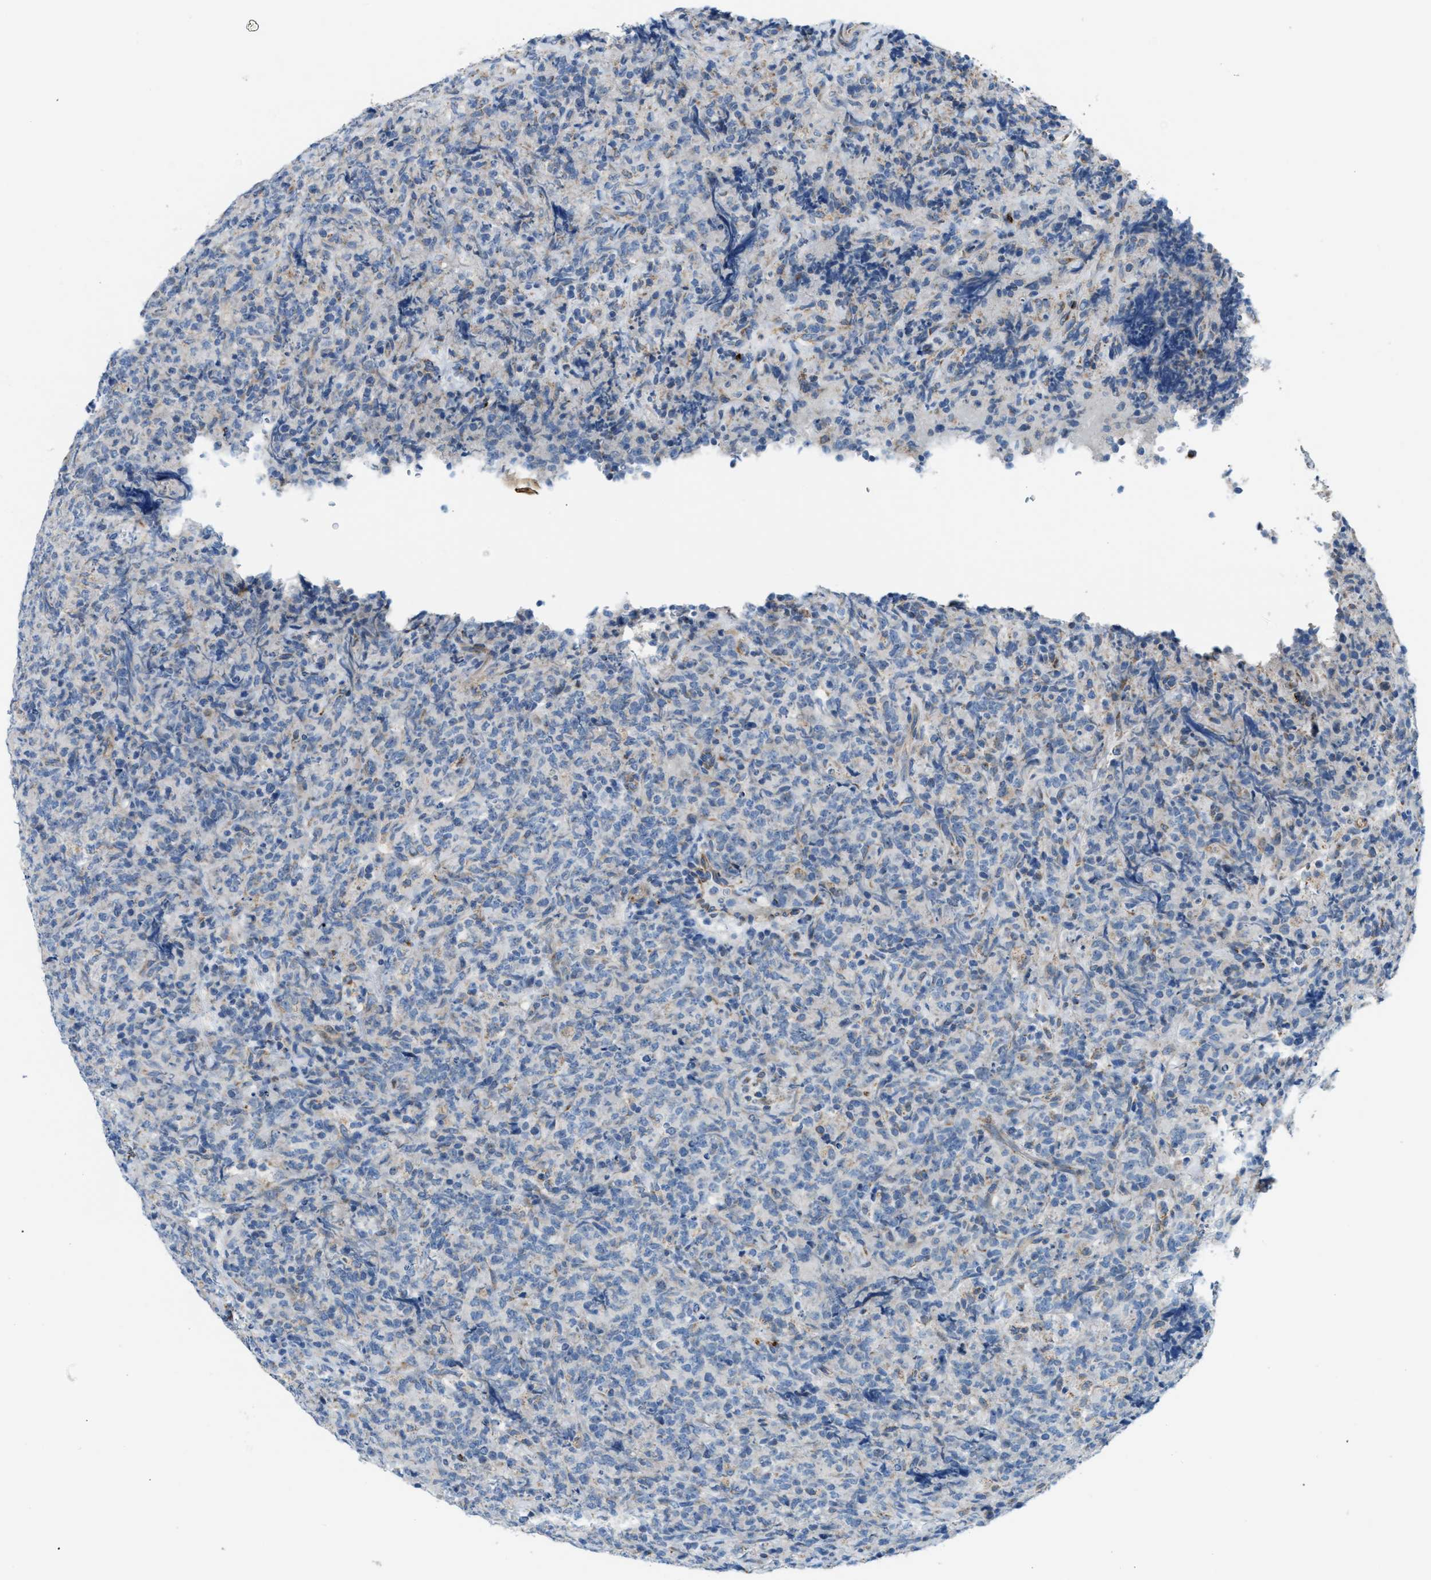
{"staining": {"intensity": "negative", "quantity": "none", "location": "none"}, "tissue": "lymphoma", "cell_type": "Tumor cells", "image_type": "cancer", "snomed": [{"axis": "morphology", "description": "Malignant lymphoma, non-Hodgkin's type, High grade"}, {"axis": "topography", "description": "Tonsil"}], "caption": "A high-resolution photomicrograph shows IHC staining of malignant lymphoma, non-Hodgkin's type (high-grade), which reveals no significant positivity in tumor cells.", "gene": "JADE1", "patient": {"sex": "female", "age": 36}}